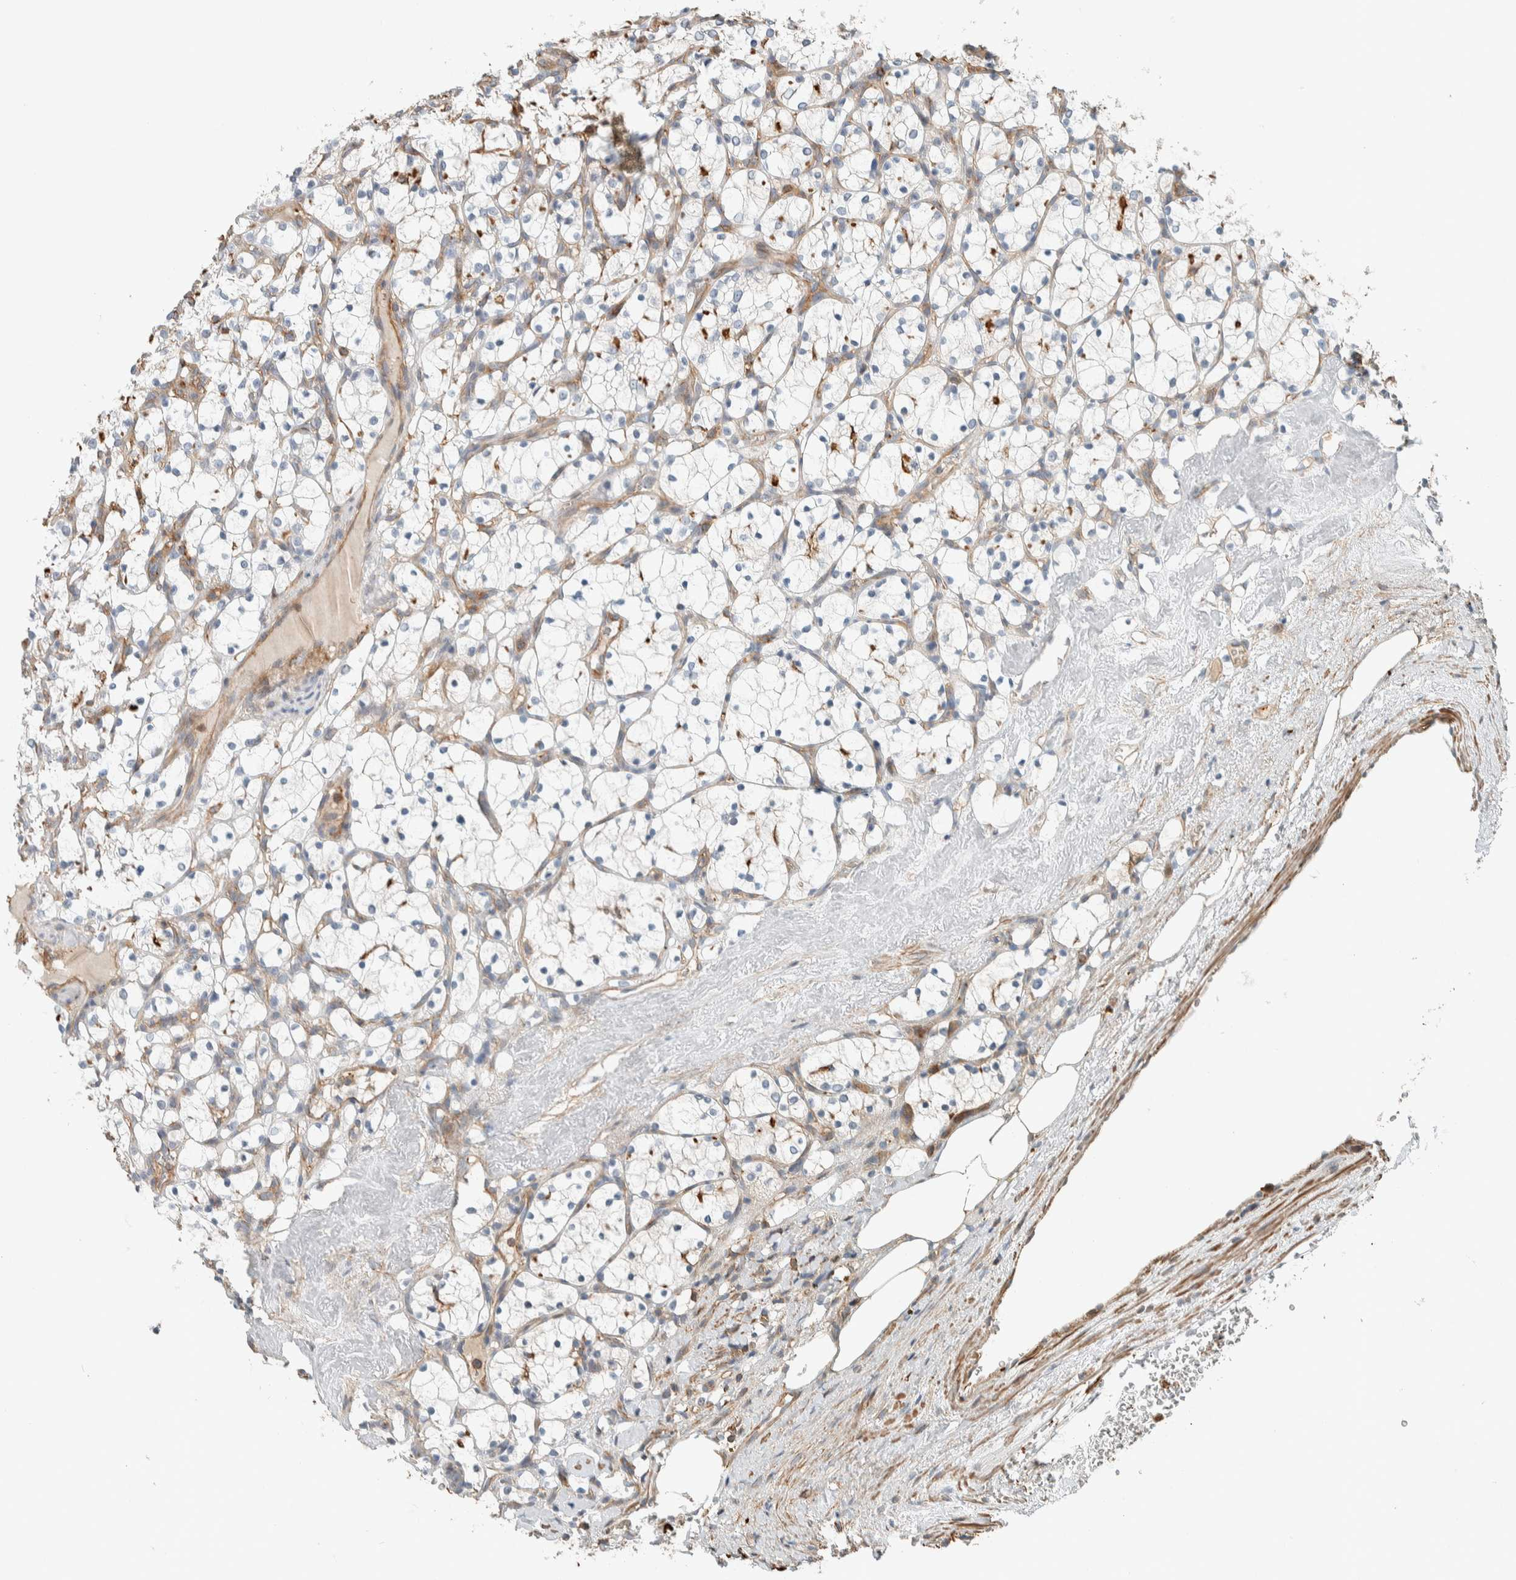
{"staining": {"intensity": "negative", "quantity": "none", "location": "none"}, "tissue": "renal cancer", "cell_type": "Tumor cells", "image_type": "cancer", "snomed": [{"axis": "morphology", "description": "Adenocarcinoma, NOS"}, {"axis": "topography", "description": "Kidney"}], "caption": "IHC of adenocarcinoma (renal) shows no positivity in tumor cells.", "gene": "CTBP2", "patient": {"sex": "female", "age": 69}}